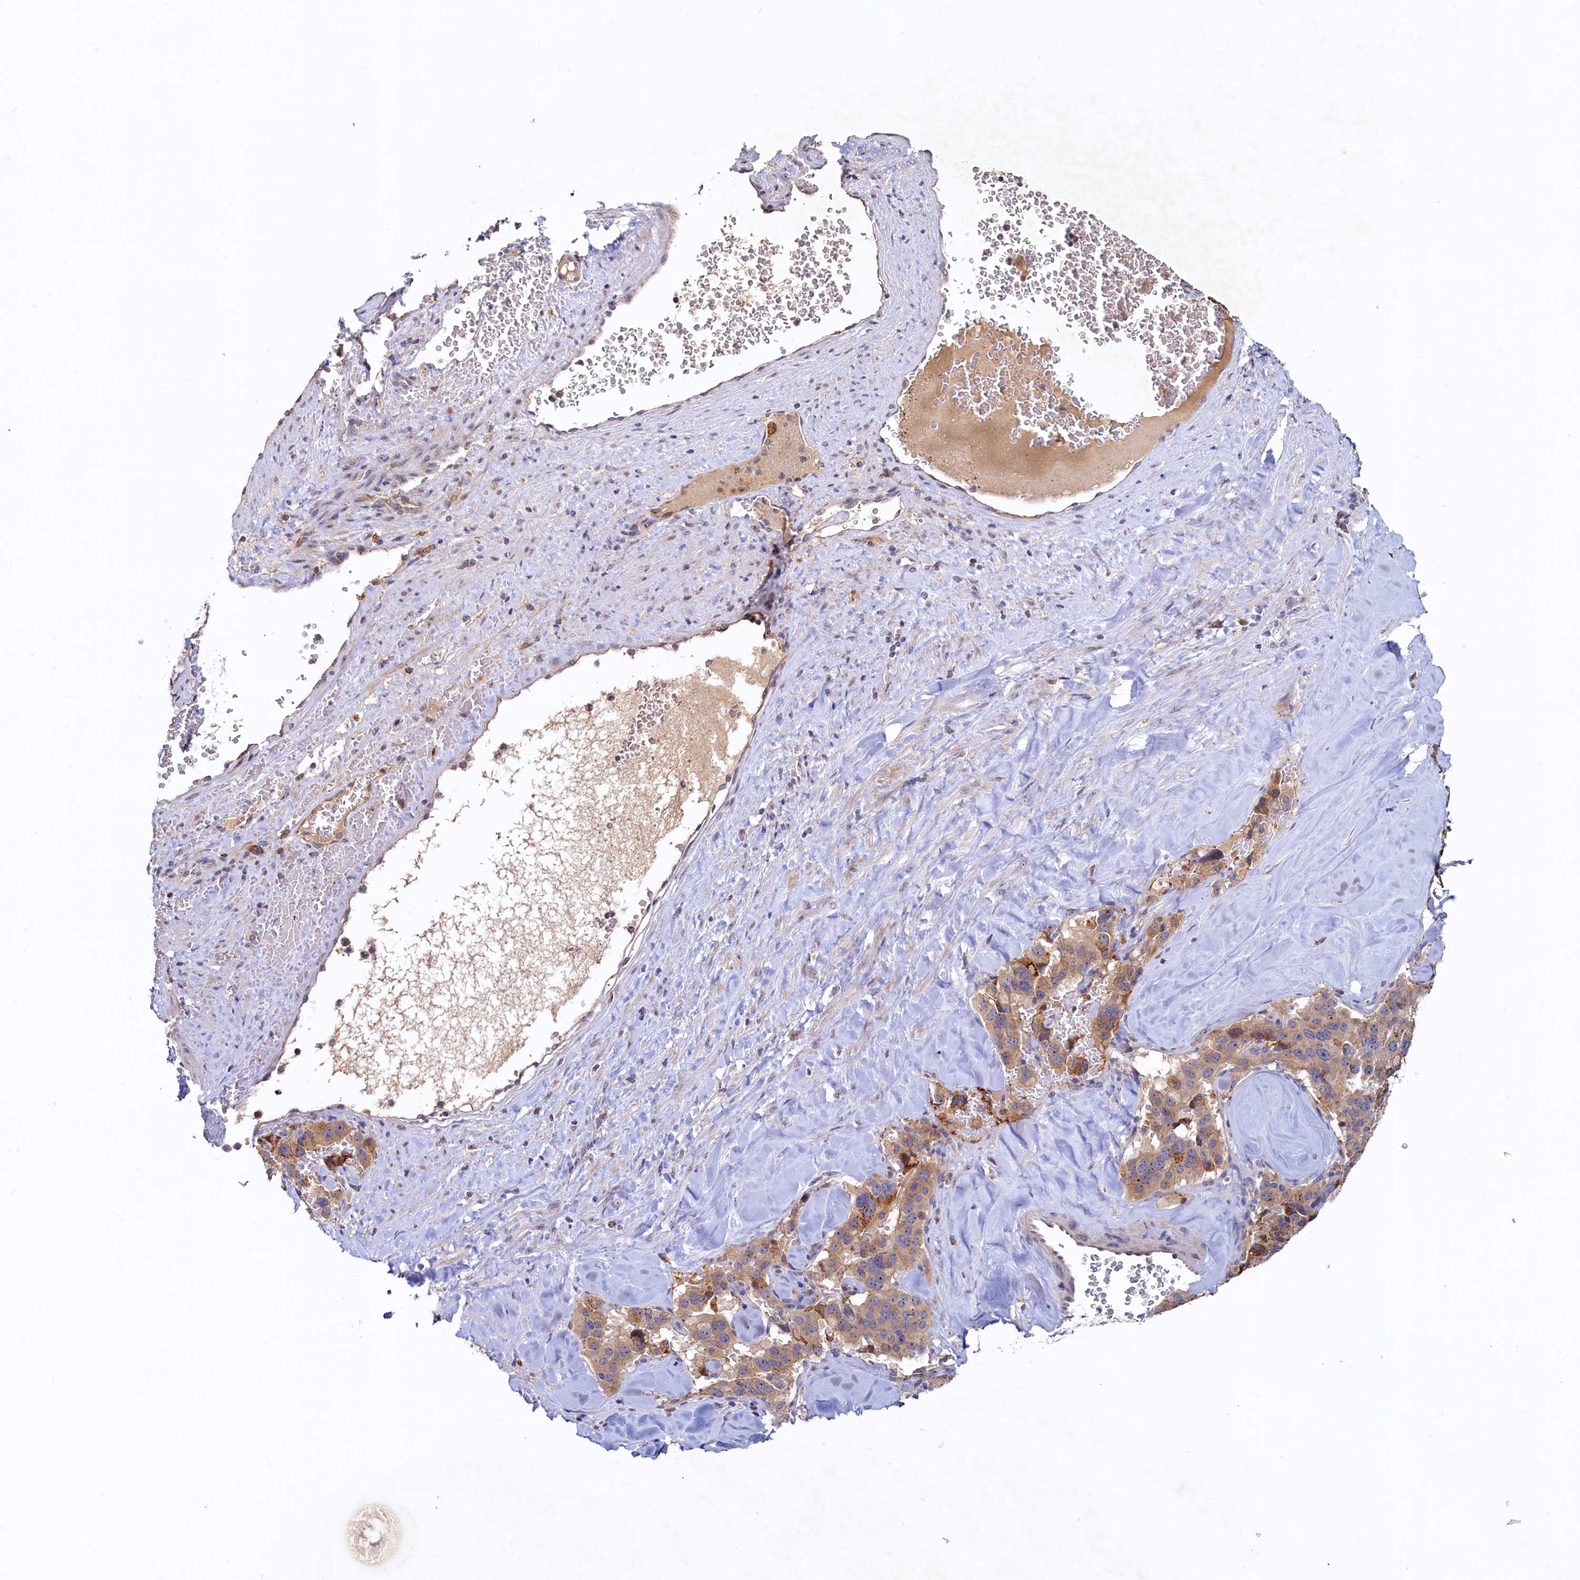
{"staining": {"intensity": "moderate", "quantity": ">75%", "location": "cytoplasmic/membranous"}, "tissue": "pancreatic cancer", "cell_type": "Tumor cells", "image_type": "cancer", "snomed": [{"axis": "morphology", "description": "Adenocarcinoma, NOS"}, {"axis": "topography", "description": "Pancreas"}], "caption": "There is medium levels of moderate cytoplasmic/membranous staining in tumor cells of adenocarcinoma (pancreatic), as demonstrated by immunohistochemical staining (brown color).", "gene": "RGS7BP", "patient": {"sex": "male", "age": 65}}